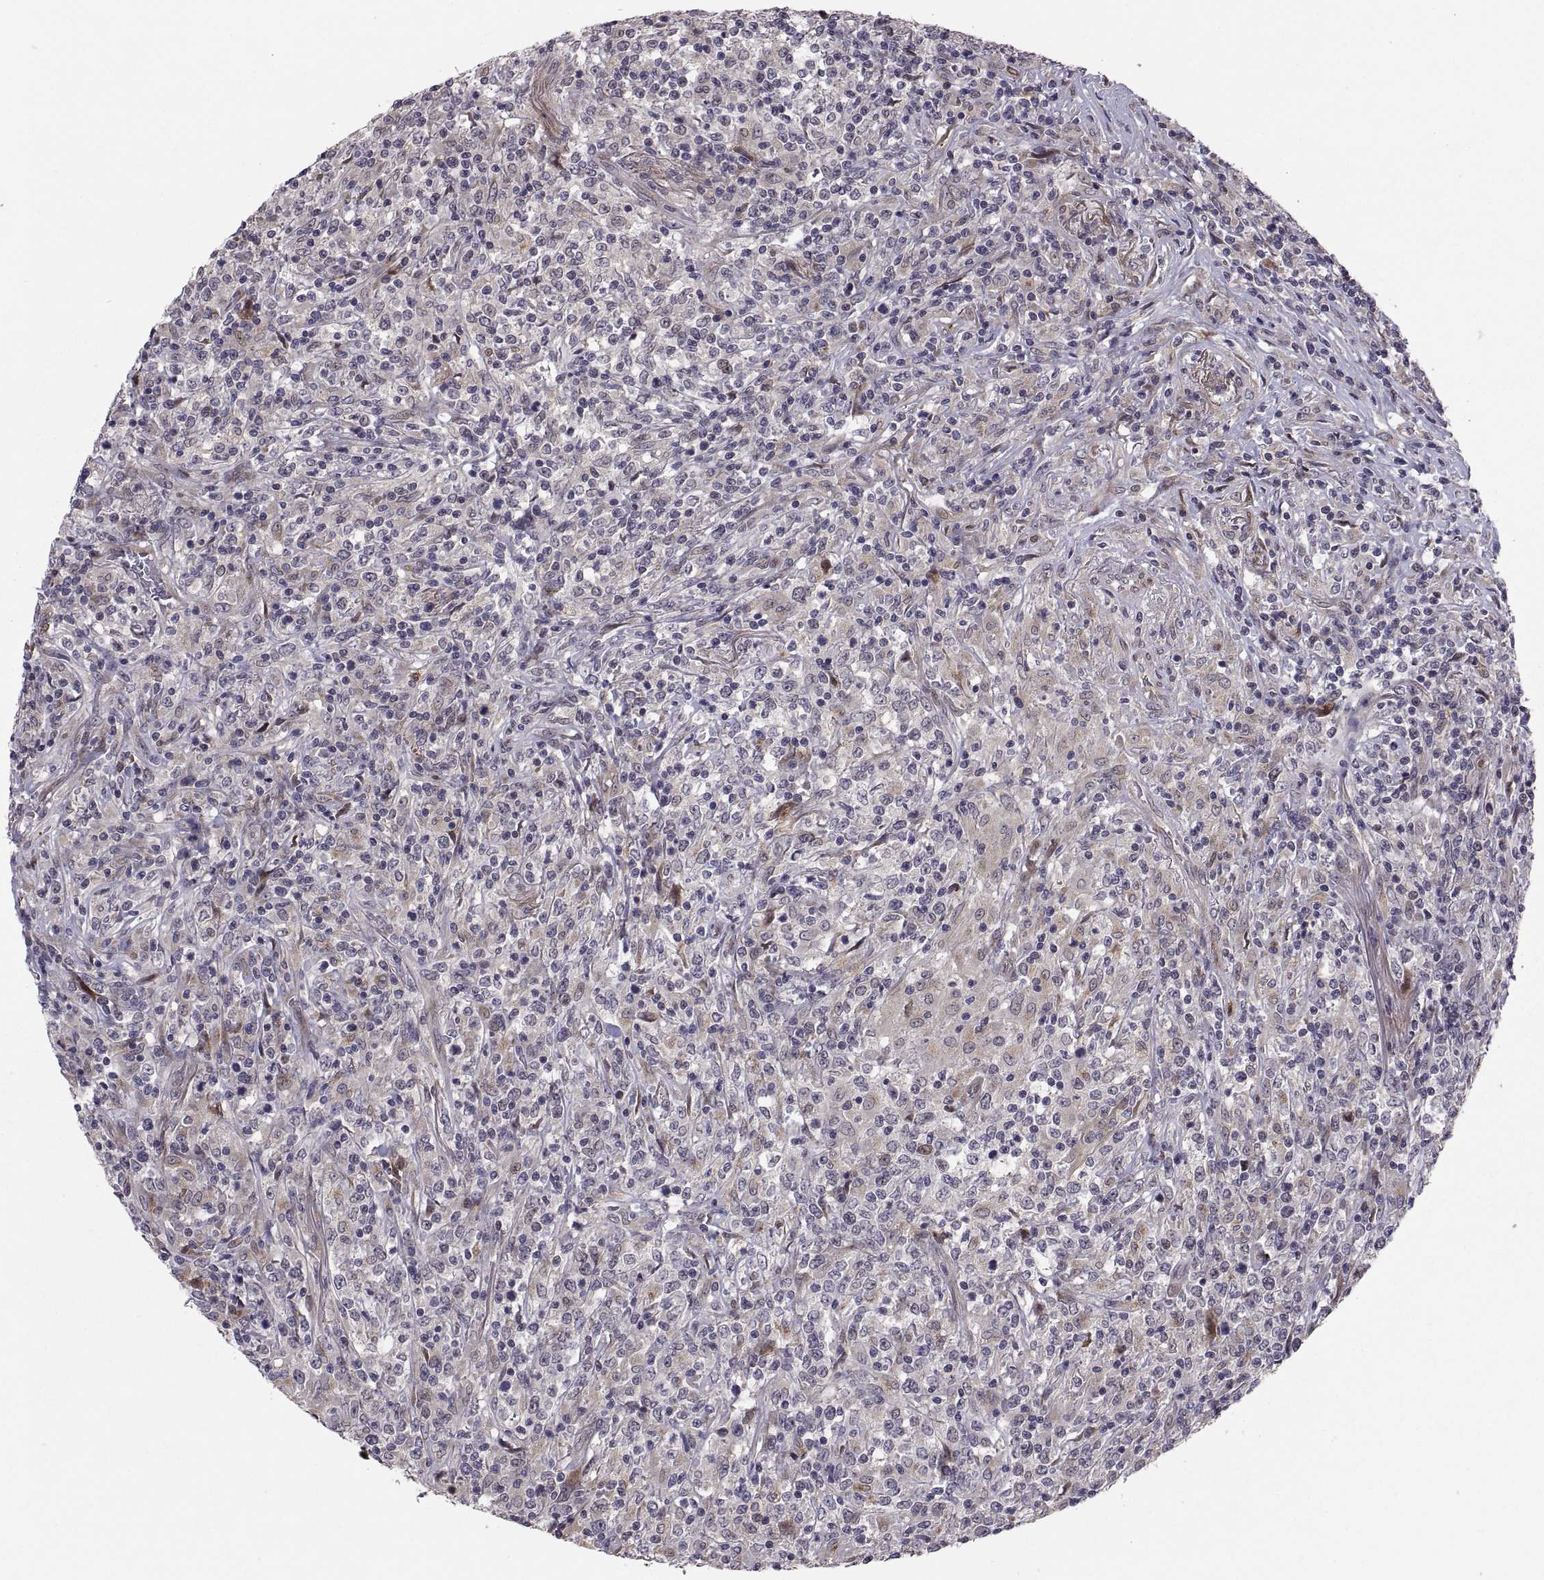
{"staining": {"intensity": "negative", "quantity": "none", "location": "none"}, "tissue": "lymphoma", "cell_type": "Tumor cells", "image_type": "cancer", "snomed": [{"axis": "morphology", "description": "Malignant lymphoma, non-Hodgkin's type, High grade"}, {"axis": "topography", "description": "Lung"}], "caption": "A histopathology image of lymphoma stained for a protein shows no brown staining in tumor cells. Brightfield microscopy of immunohistochemistry stained with DAB (3,3'-diaminobenzidine) (brown) and hematoxylin (blue), captured at high magnification.", "gene": "TESC", "patient": {"sex": "male", "age": 79}}